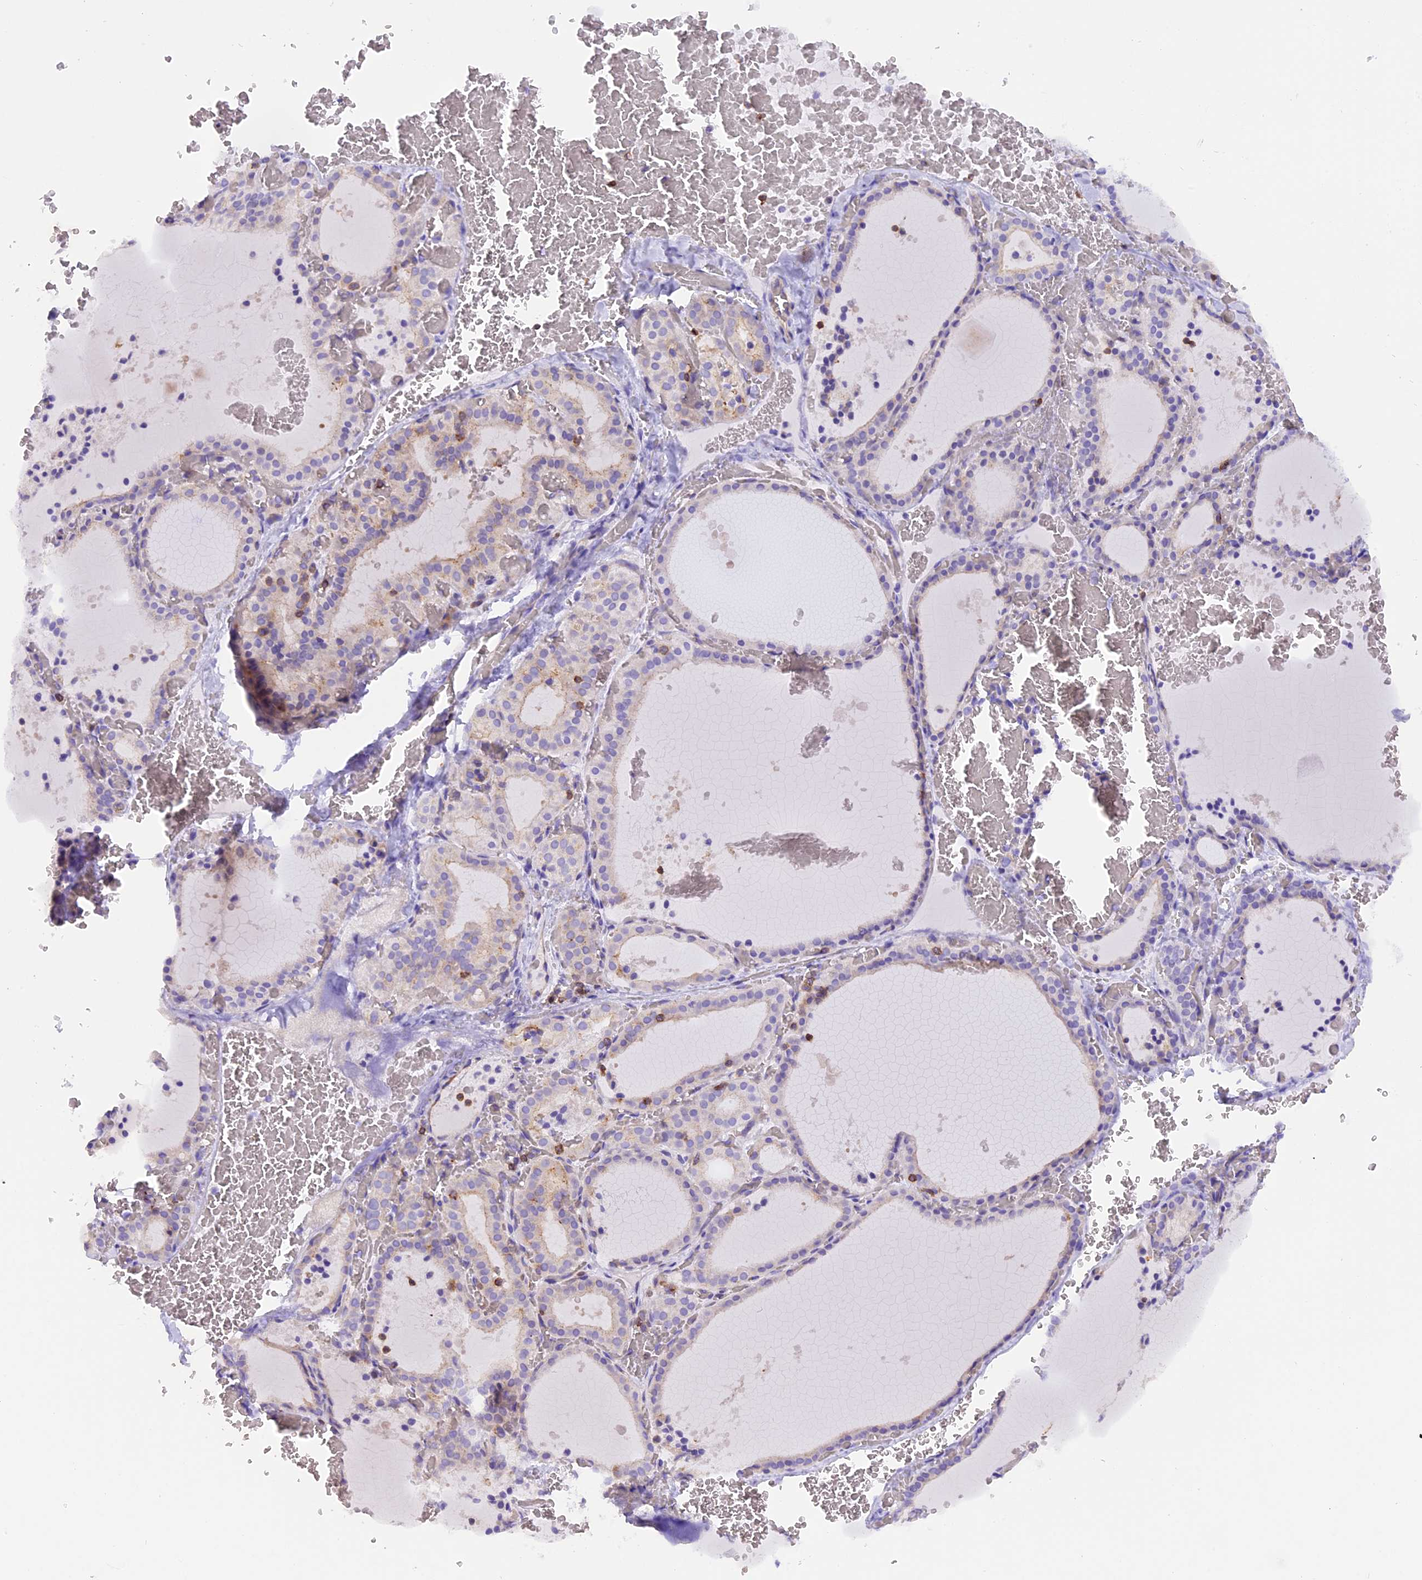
{"staining": {"intensity": "negative", "quantity": "none", "location": "none"}, "tissue": "thyroid gland", "cell_type": "Glandular cells", "image_type": "normal", "snomed": [{"axis": "morphology", "description": "Normal tissue, NOS"}, {"axis": "topography", "description": "Thyroid gland"}], "caption": "Glandular cells show no significant protein staining in unremarkable thyroid gland. (Brightfield microscopy of DAB (3,3'-diaminobenzidine) immunohistochemistry at high magnification).", "gene": "FAM193A", "patient": {"sex": "female", "age": 39}}